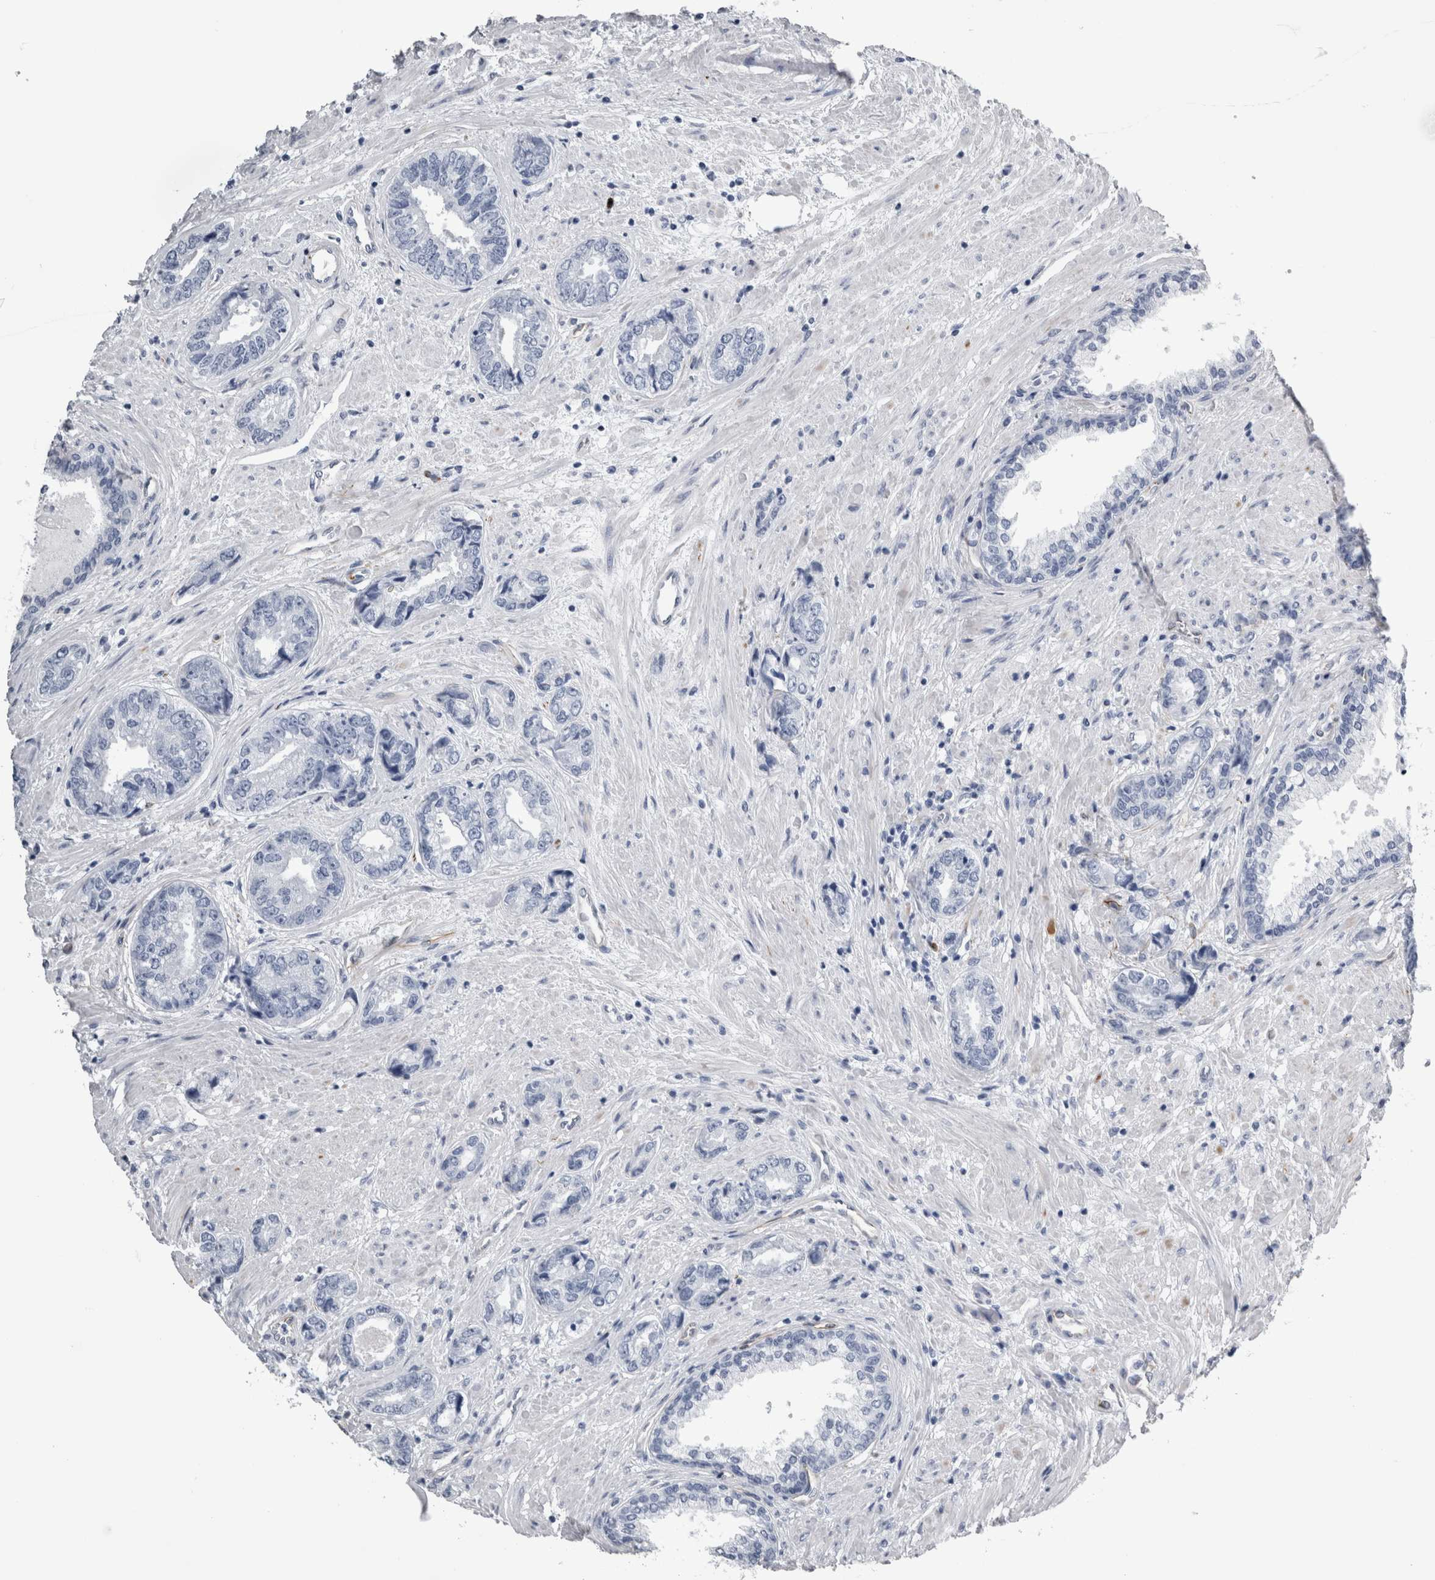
{"staining": {"intensity": "negative", "quantity": "none", "location": "none"}, "tissue": "prostate cancer", "cell_type": "Tumor cells", "image_type": "cancer", "snomed": [{"axis": "morphology", "description": "Adenocarcinoma, High grade"}, {"axis": "topography", "description": "Prostate"}], "caption": "Adenocarcinoma (high-grade) (prostate) was stained to show a protein in brown. There is no significant staining in tumor cells.", "gene": "VWDE", "patient": {"sex": "male", "age": 61}}